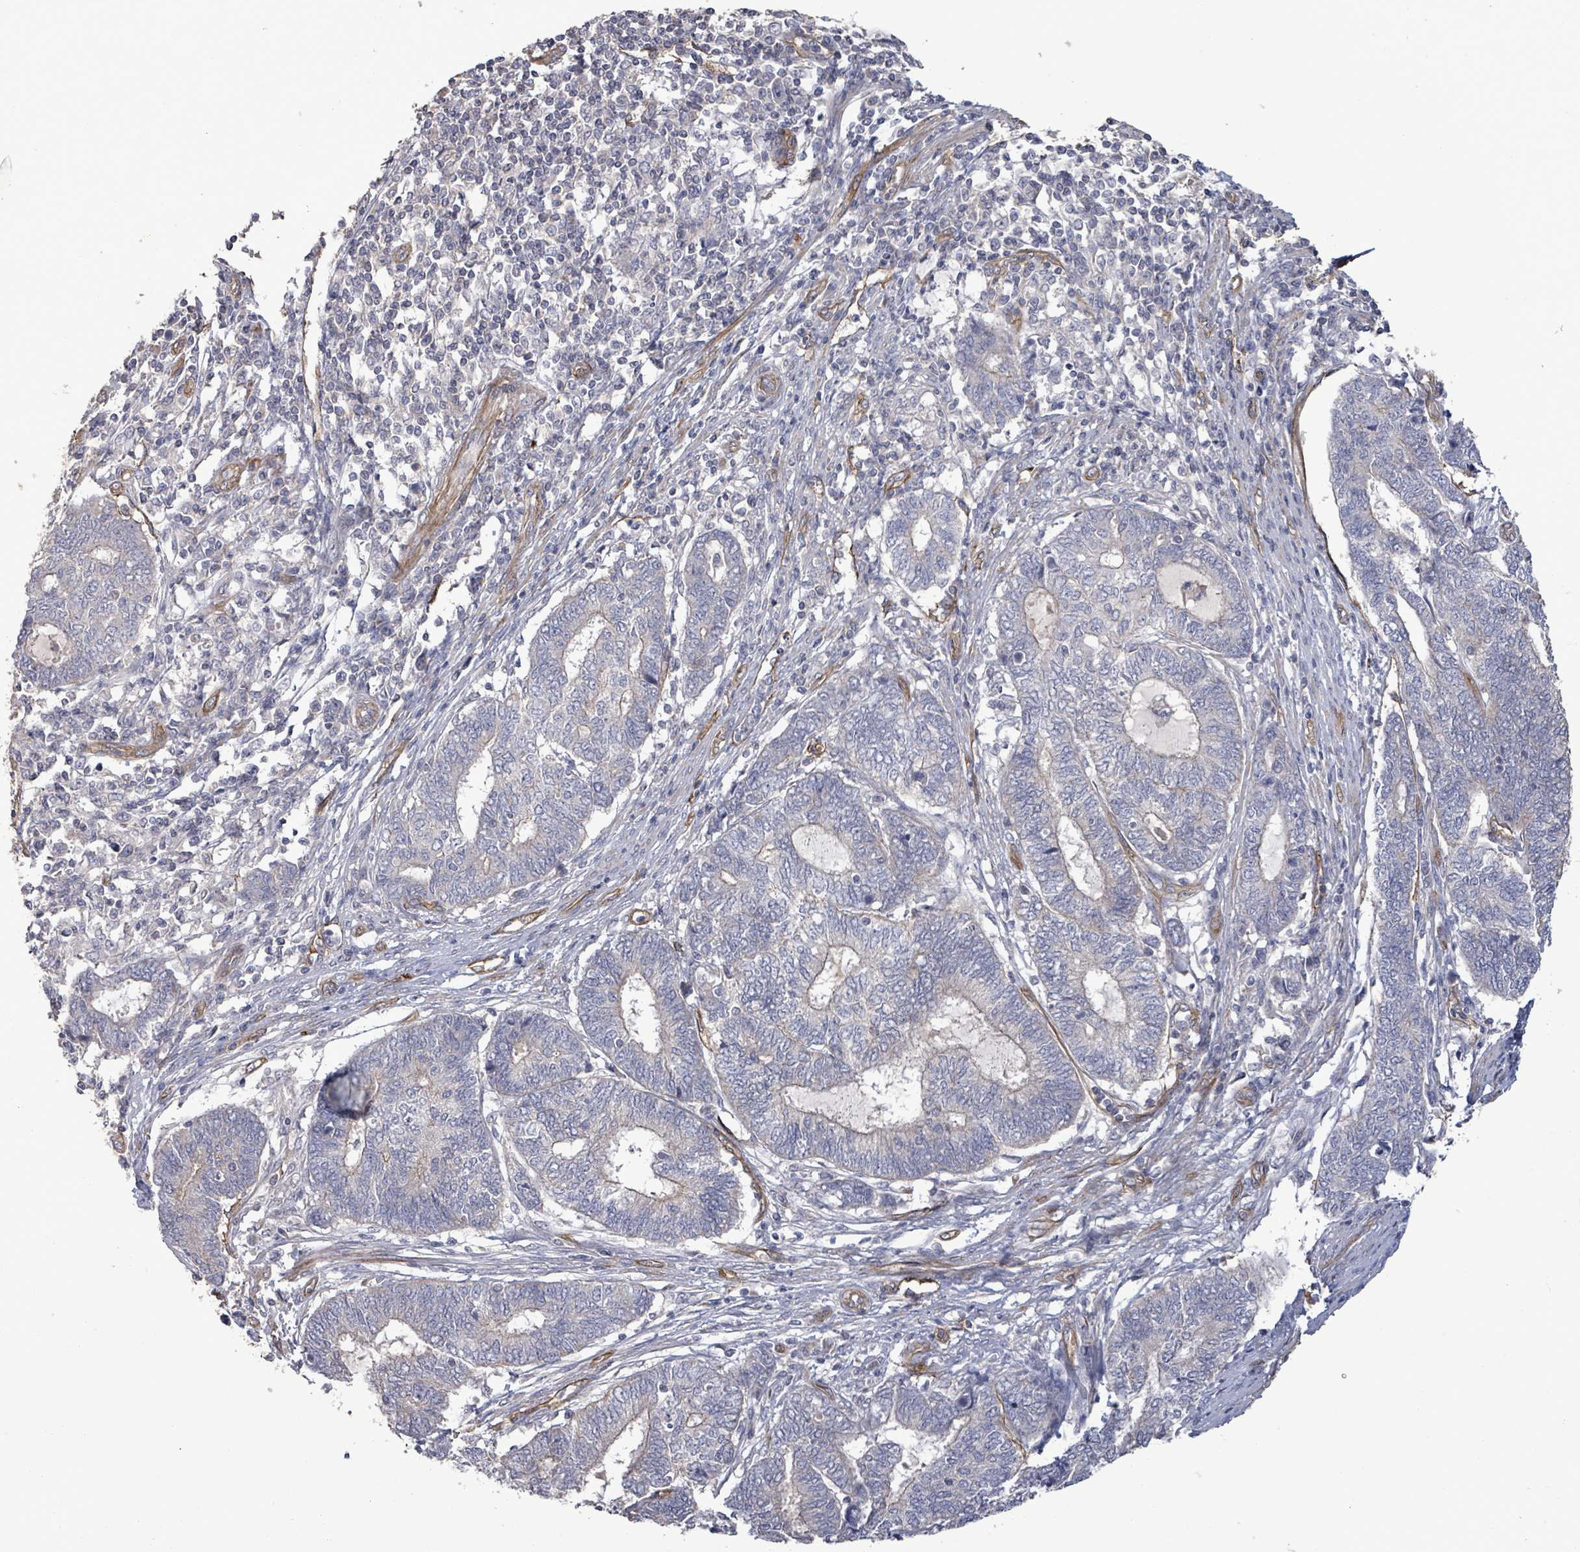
{"staining": {"intensity": "negative", "quantity": "none", "location": "none"}, "tissue": "endometrial cancer", "cell_type": "Tumor cells", "image_type": "cancer", "snomed": [{"axis": "morphology", "description": "Adenocarcinoma, NOS"}, {"axis": "topography", "description": "Uterus"}, {"axis": "topography", "description": "Endometrium"}], "caption": "The photomicrograph shows no significant positivity in tumor cells of endometrial cancer.", "gene": "KANK3", "patient": {"sex": "female", "age": 70}}